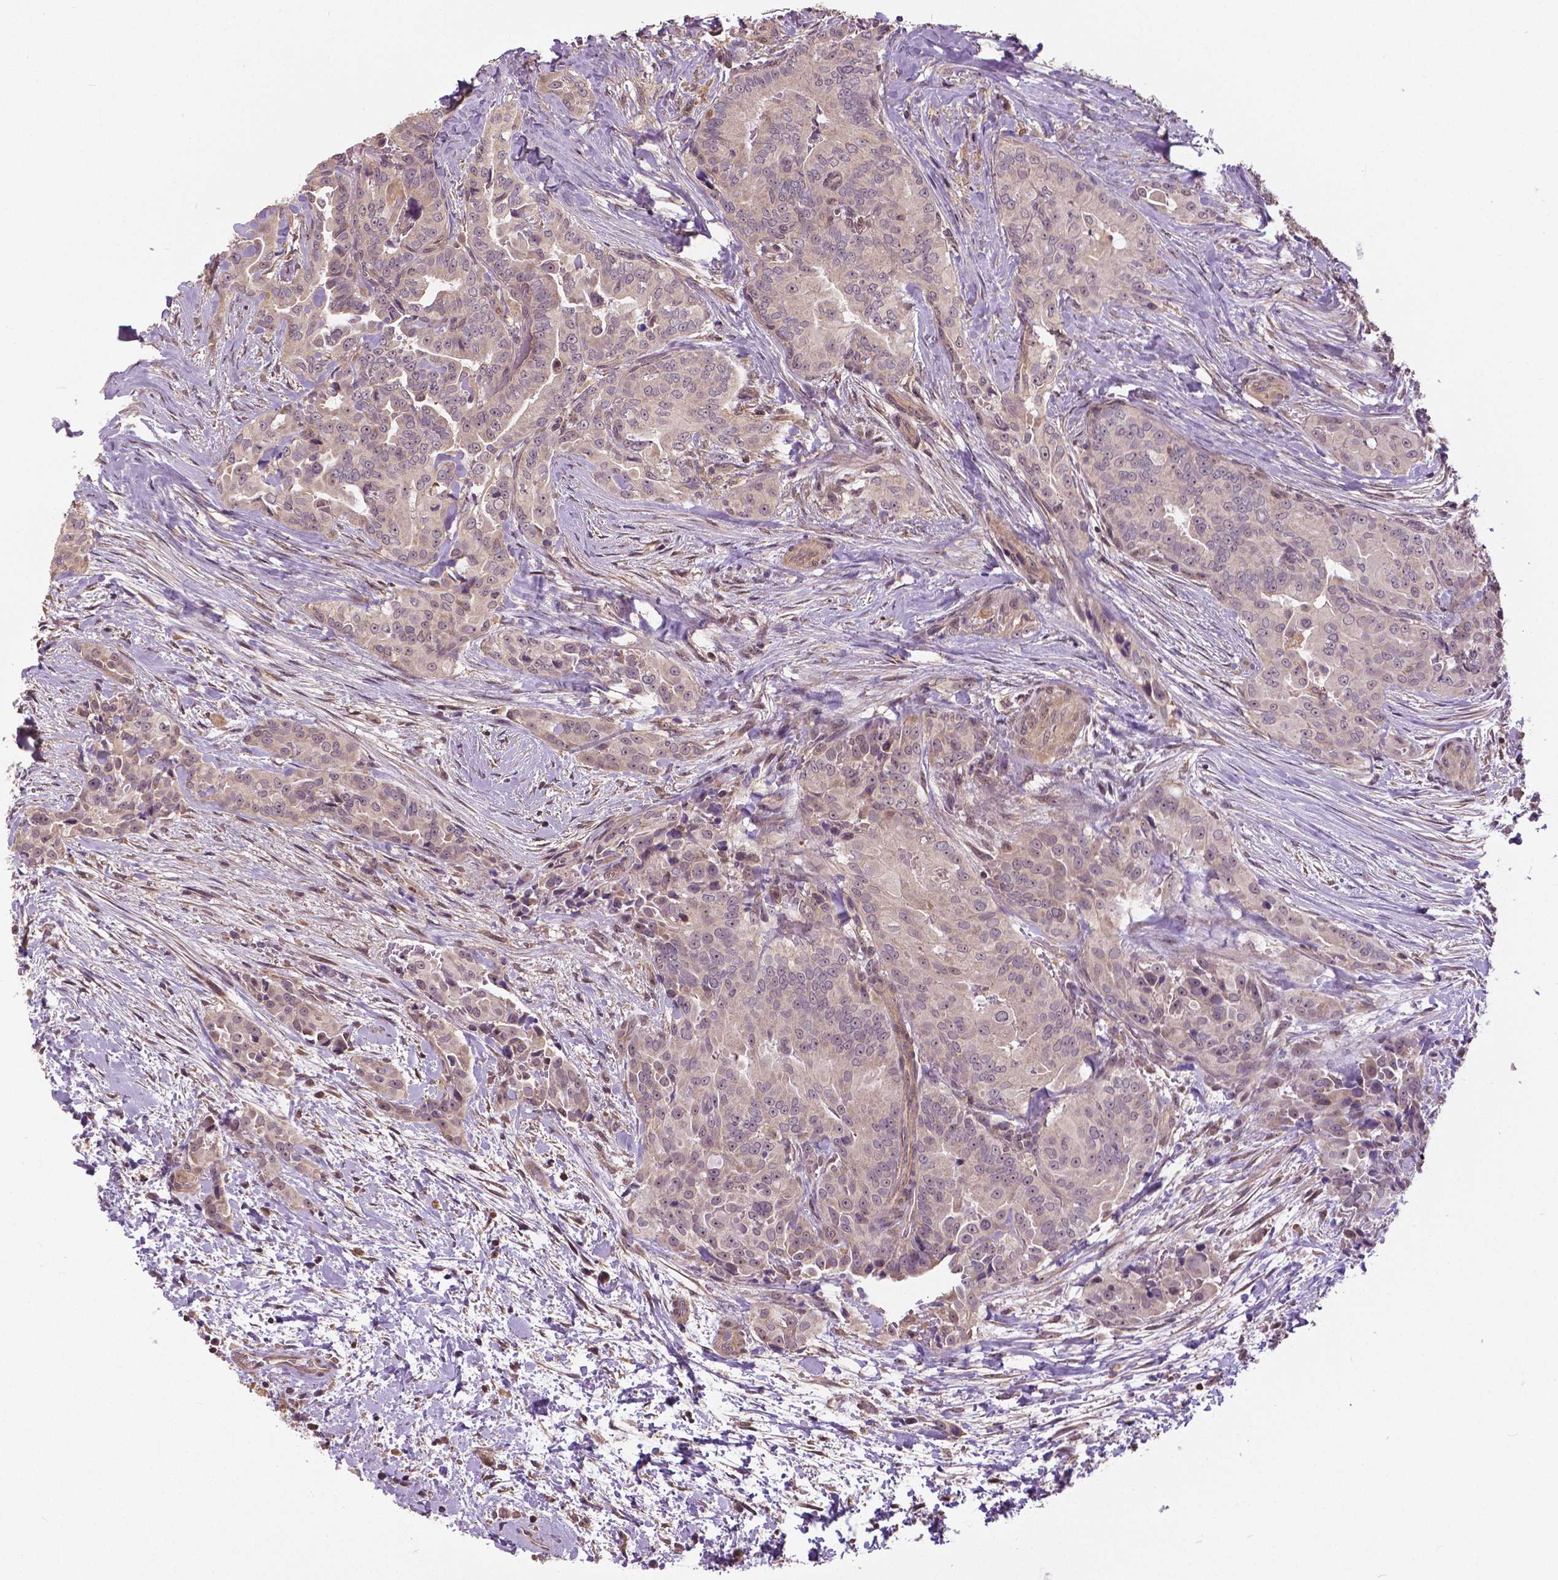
{"staining": {"intensity": "negative", "quantity": "none", "location": "none"}, "tissue": "thyroid cancer", "cell_type": "Tumor cells", "image_type": "cancer", "snomed": [{"axis": "morphology", "description": "Papillary adenocarcinoma, NOS"}, {"axis": "topography", "description": "Thyroid gland"}], "caption": "Tumor cells are negative for brown protein staining in thyroid cancer.", "gene": "ANXA13", "patient": {"sex": "male", "age": 61}}